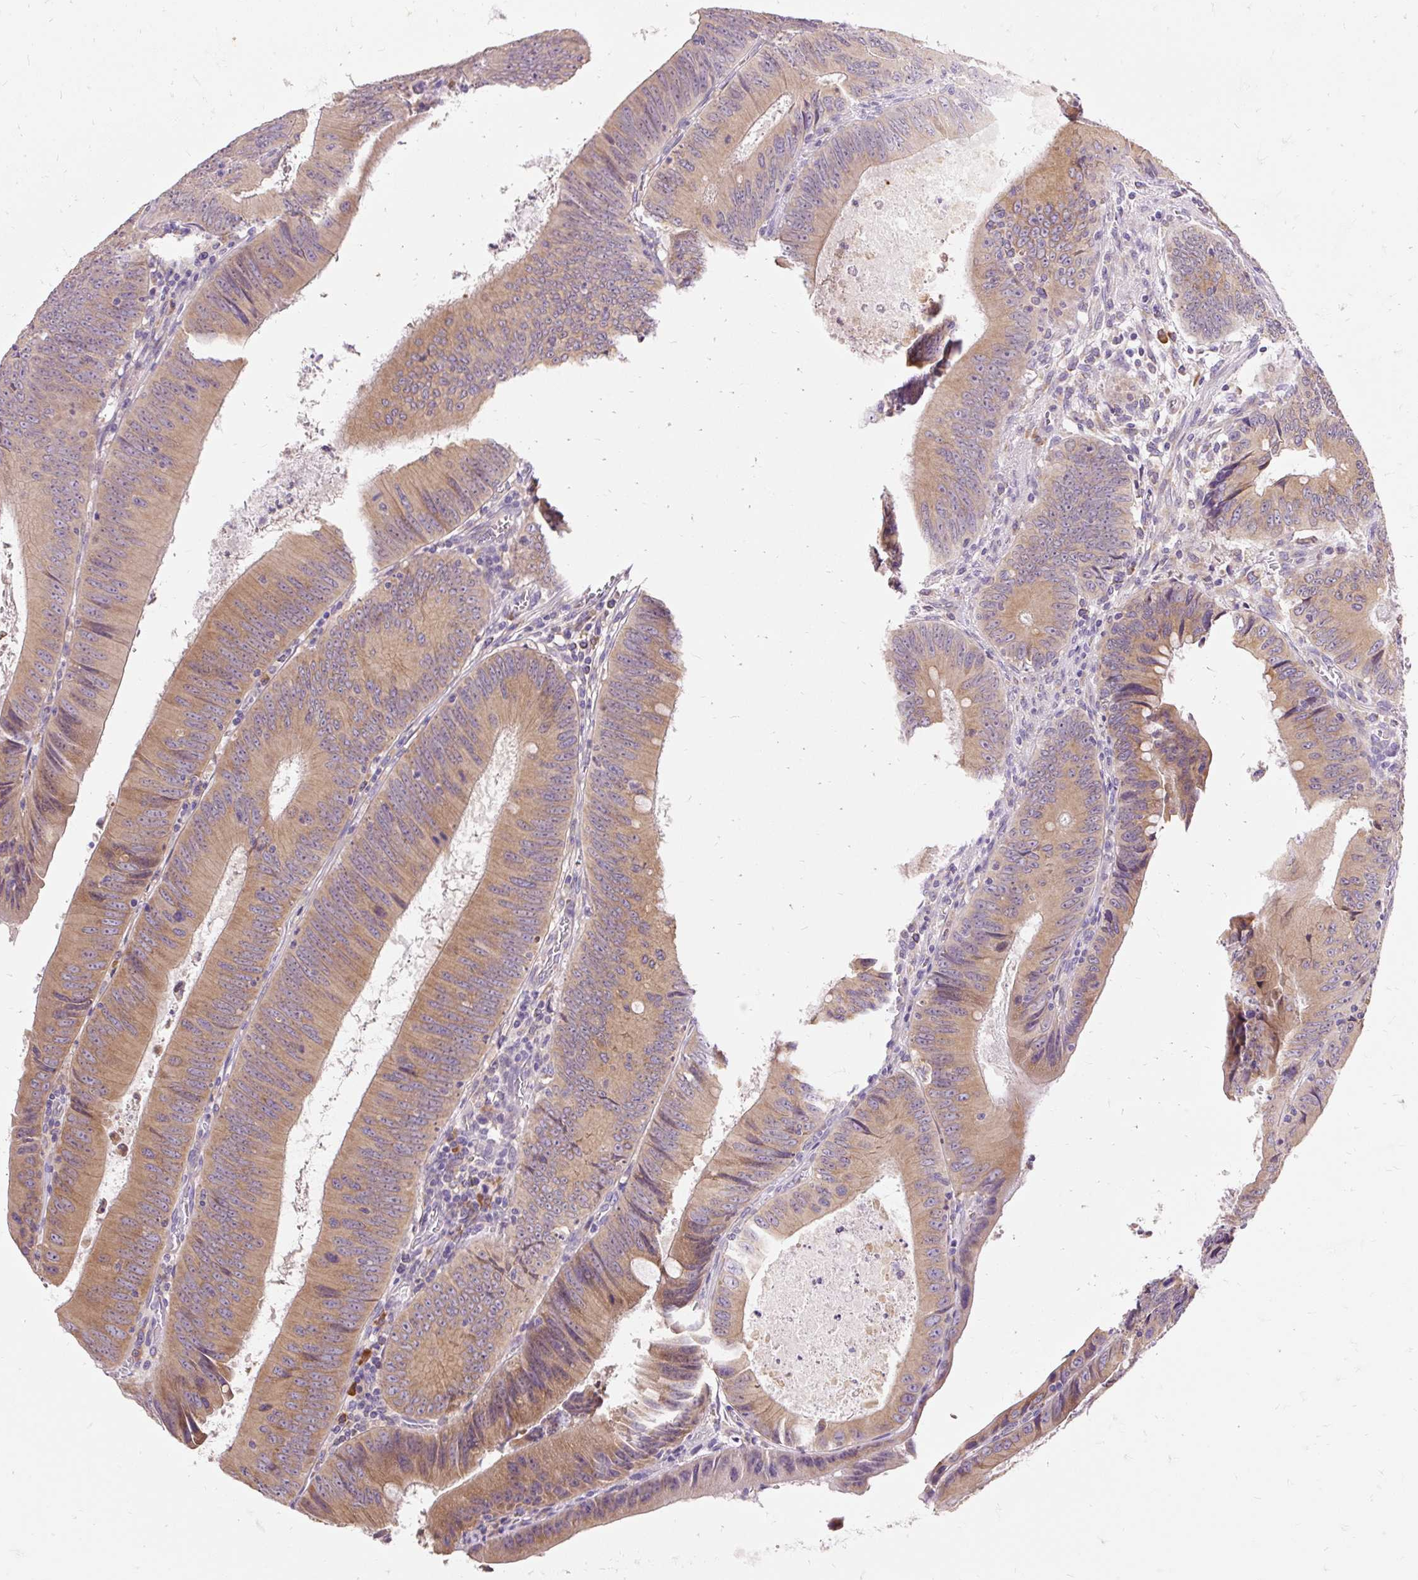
{"staining": {"intensity": "moderate", "quantity": ">75%", "location": "cytoplasmic/membranous"}, "tissue": "colorectal cancer", "cell_type": "Tumor cells", "image_type": "cancer", "snomed": [{"axis": "morphology", "description": "Adenocarcinoma, NOS"}, {"axis": "topography", "description": "Rectum"}], "caption": "Adenocarcinoma (colorectal) stained with DAB (3,3'-diaminobenzidine) IHC displays medium levels of moderate cytoplasmic/membranous staining in approximately >75% of tumor cells. (brown staining indicates protein expression, while blue staining denotes nuclei).", "gene": "SEC63", "patient": {"sex": "female", "age": 72}}